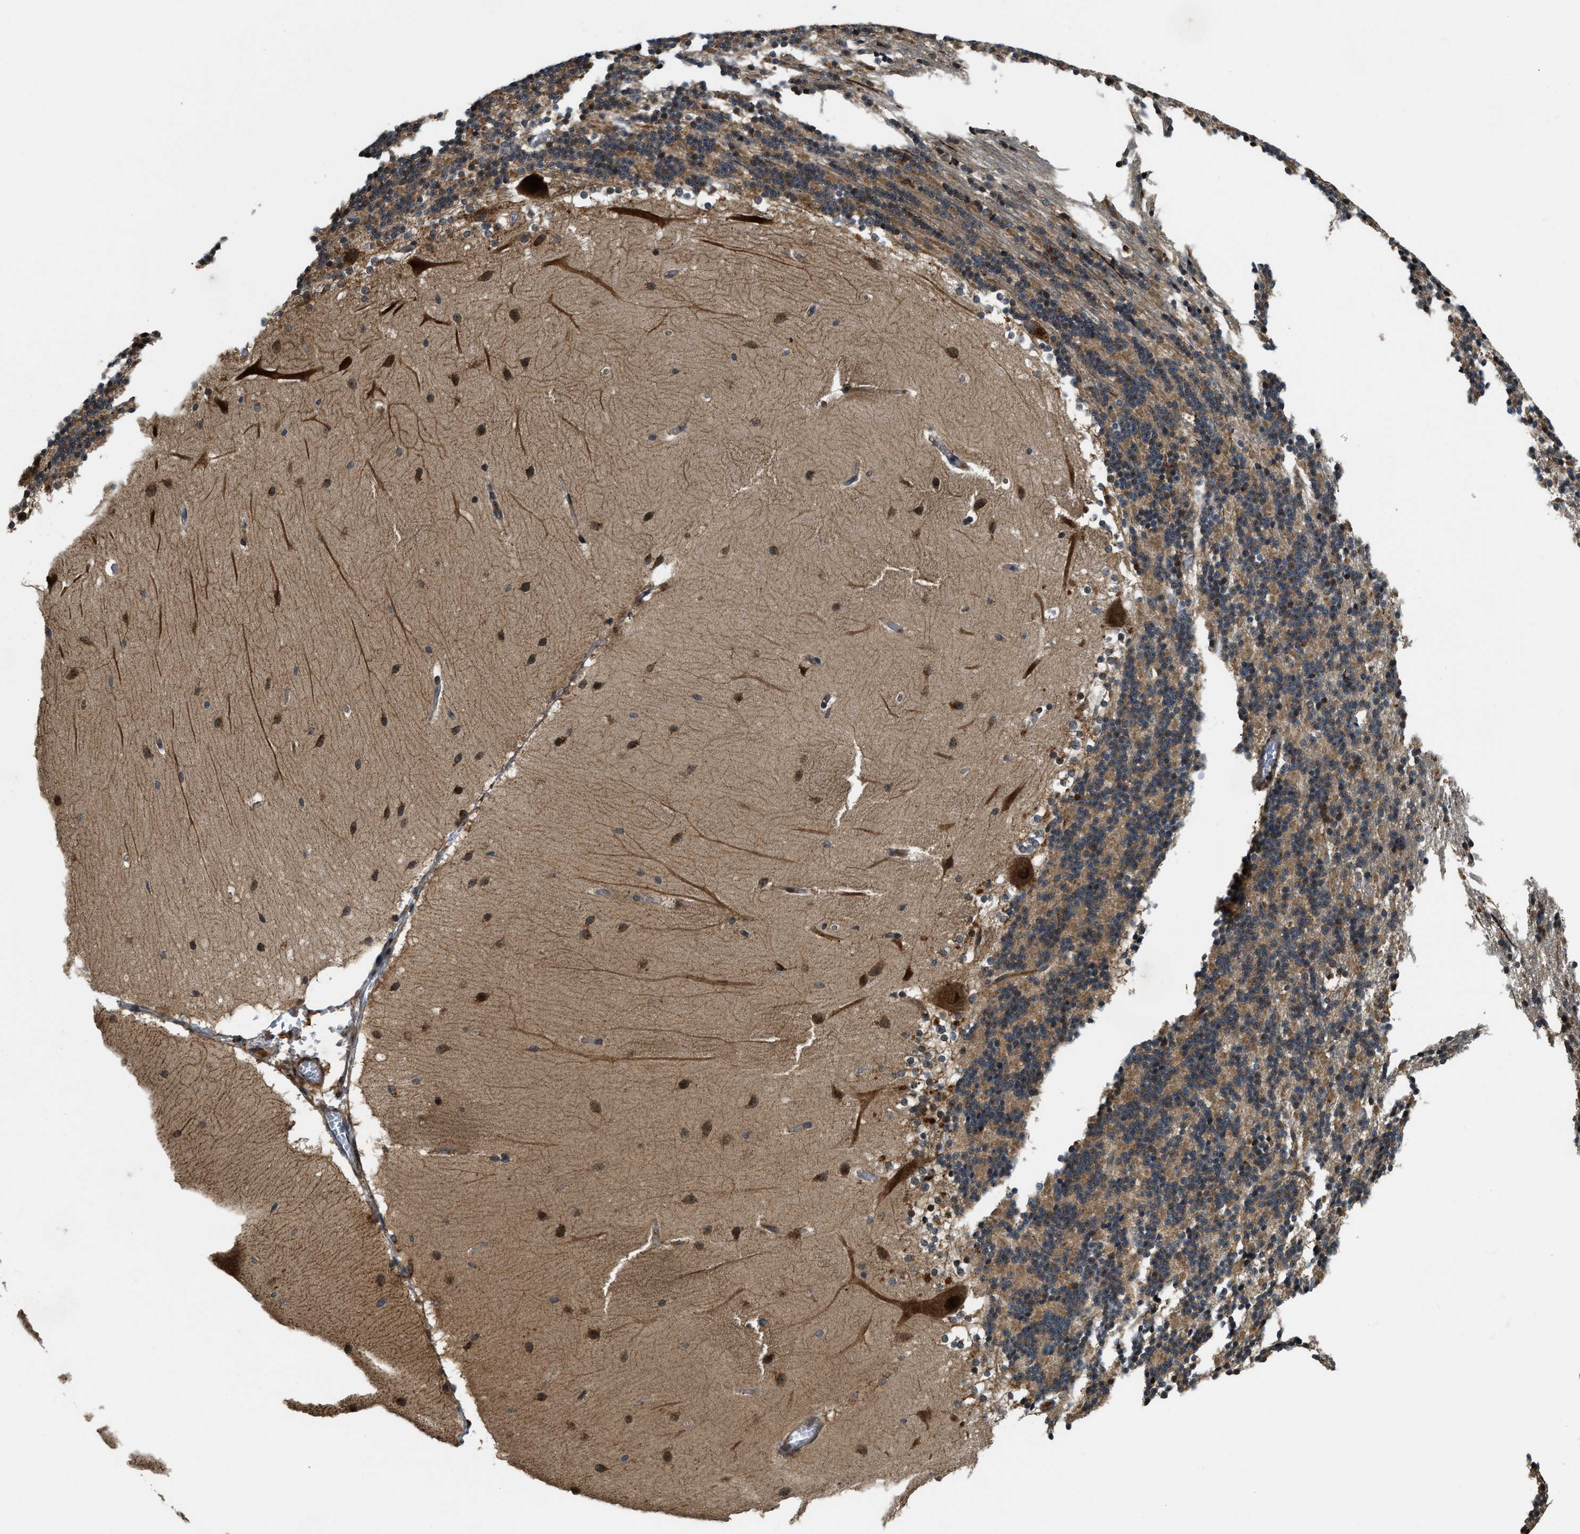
{"staining": {"intensity": "moderate", "quantity": ">75%", "location": "cytoplasmic/membranous"}, "tissue": "cerebellum", "cell_type": "Cells in granular layer", "image_type": "normal", "snomed": [{"axis": "morphology", "description": "Normal tissue, NOS"}, {"axis": "topography", "description": "Cerebellum"}], "caption": "Immunohistochemical staining of benign human cerebellum reveals >75% levels of moderate cytoplasmic/membranous protein positivity in approximately >75% of cells in granular layer. (DAB = brown stain, brightfield microscopy at high magnification).", "gene": "STARD3NL", "patient": {"sex": "female", "age": 19}}